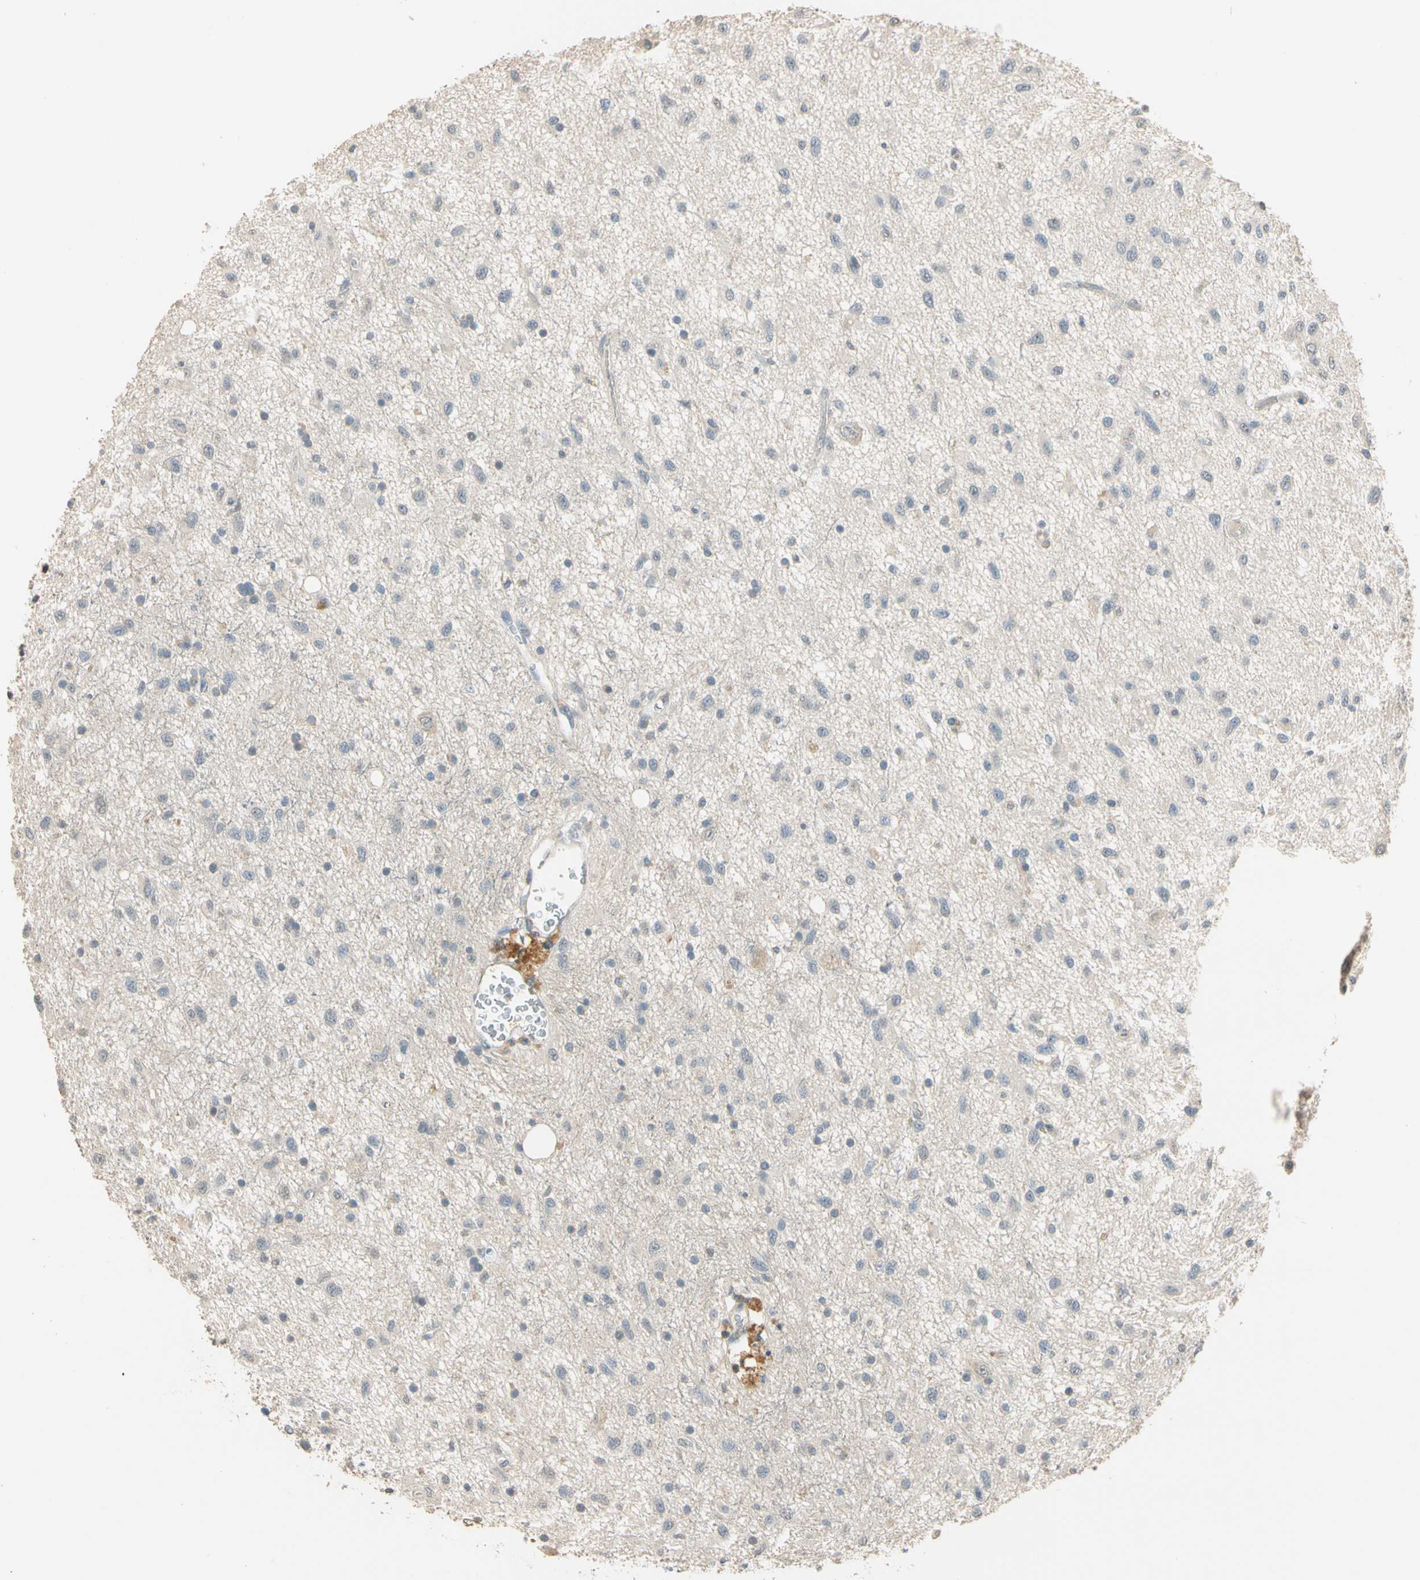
{"staining": {"intensity": "negative", "quantity": "none", "location": "none"}, "tissue": "glioma", "cell_type": "Tumor cells", "image_type": "cancer", "snomed": [{"axis": "morphology", "description": "Glioma, malignant, Low grade"}, {"axis": "topography", "description": "Brain"}], "caption": "Immunohistochemical staining of human glioma displays no significant expression in tumor cells.", "gene": "MAP3K7", "patient": {"sex": "male", "age": 77}}